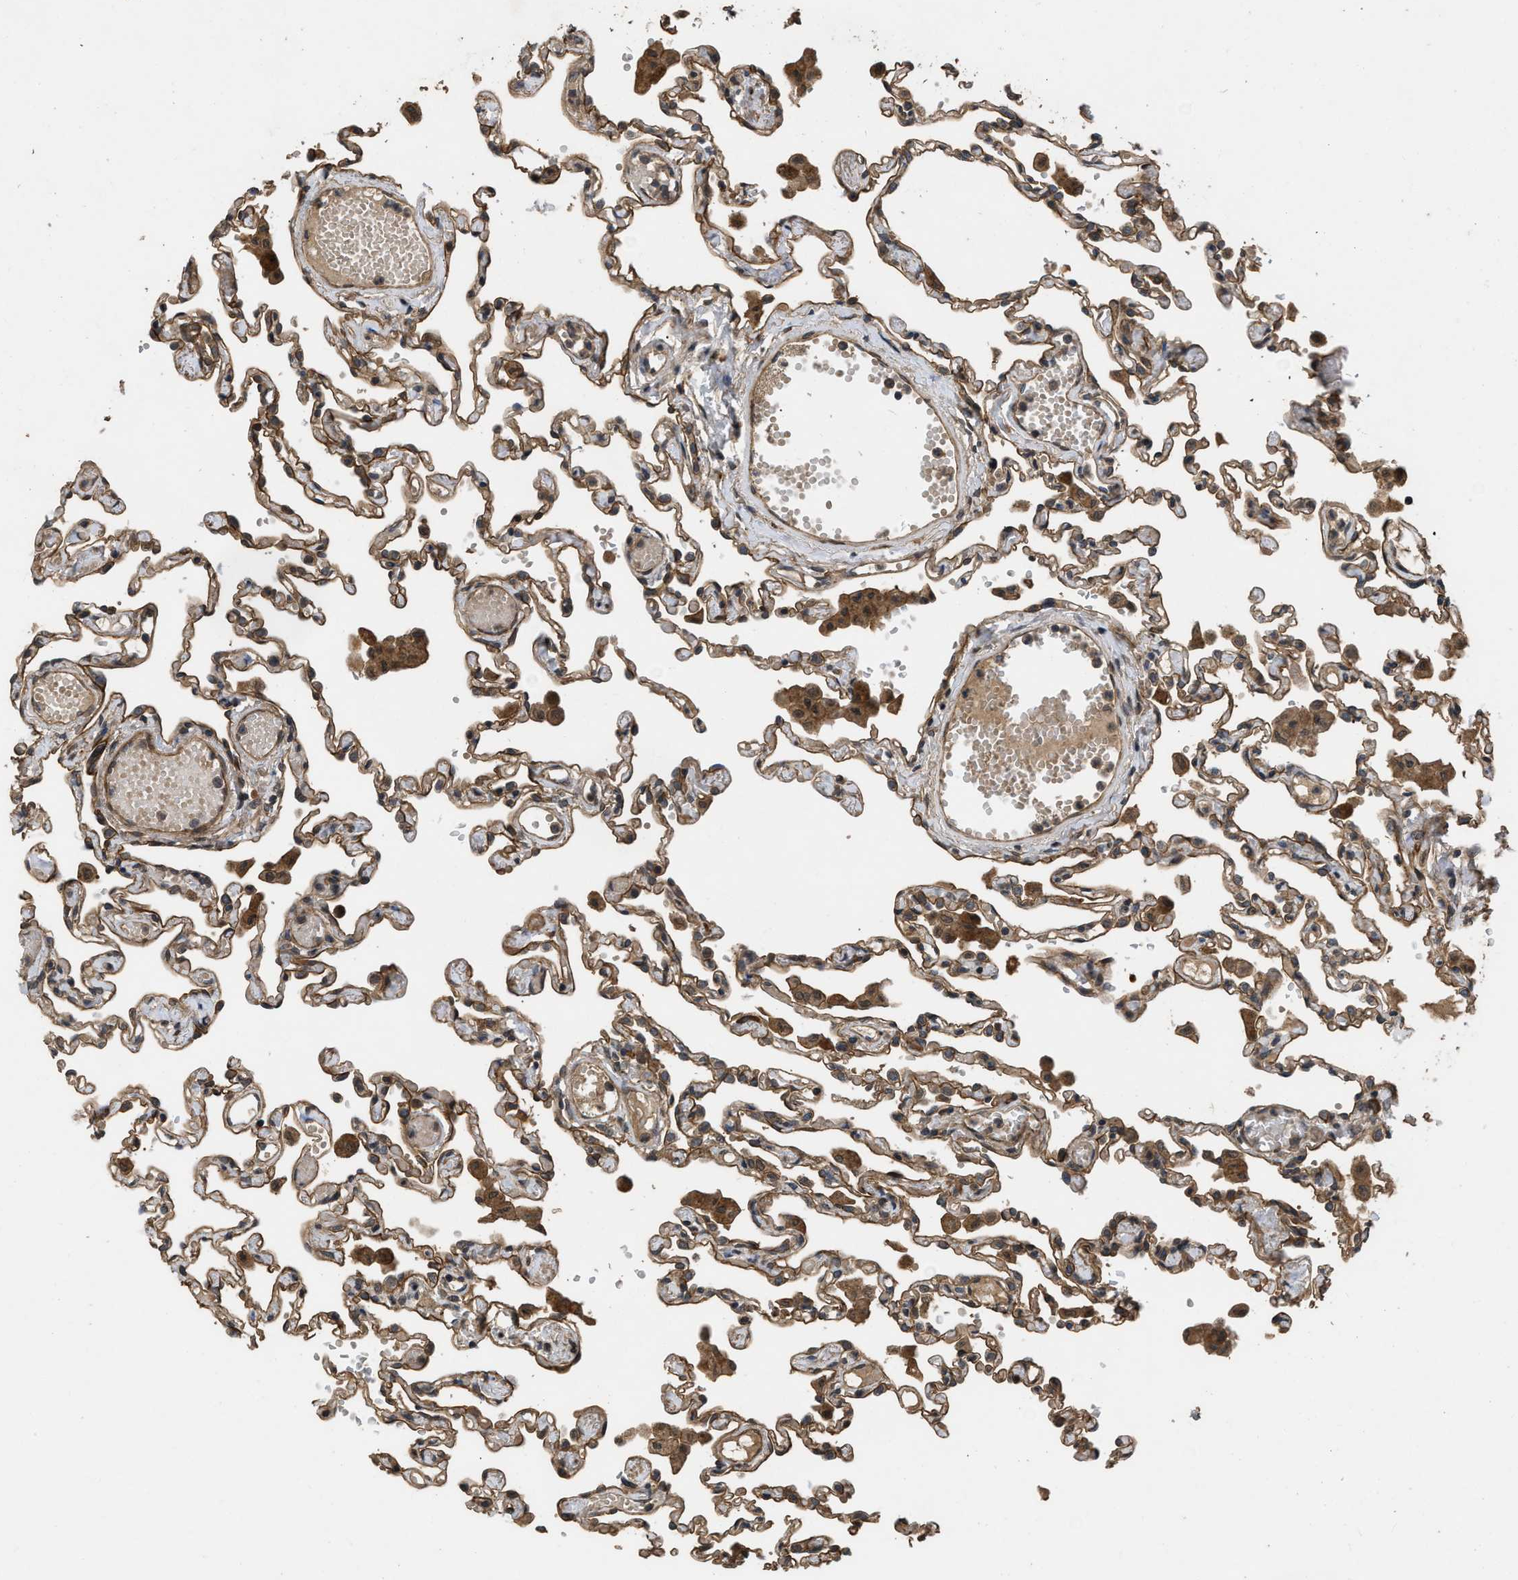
{"staining": {"intensity": "moderate", "quantity": ">75%", "location": "cytoplasmic/membranous"}, "tissue": "lung", "cell_type": "Alveolar cells", "image_type": "normal", "snomed": [{"axis": "morphology", "description": "Normal tissue, NOS"}, {"axis": "topography", "description": "Bronchus"}, {"axis": "topography", "description": "Lung"}], "caption": "Immunohistochemical staining of normal lung demonstrates moderate cytoplasmic/membranous protein expression in approximately >75% of alveolar cells.", "gene": "UTRN", "patient": {"sex": "female", "age": 49}}